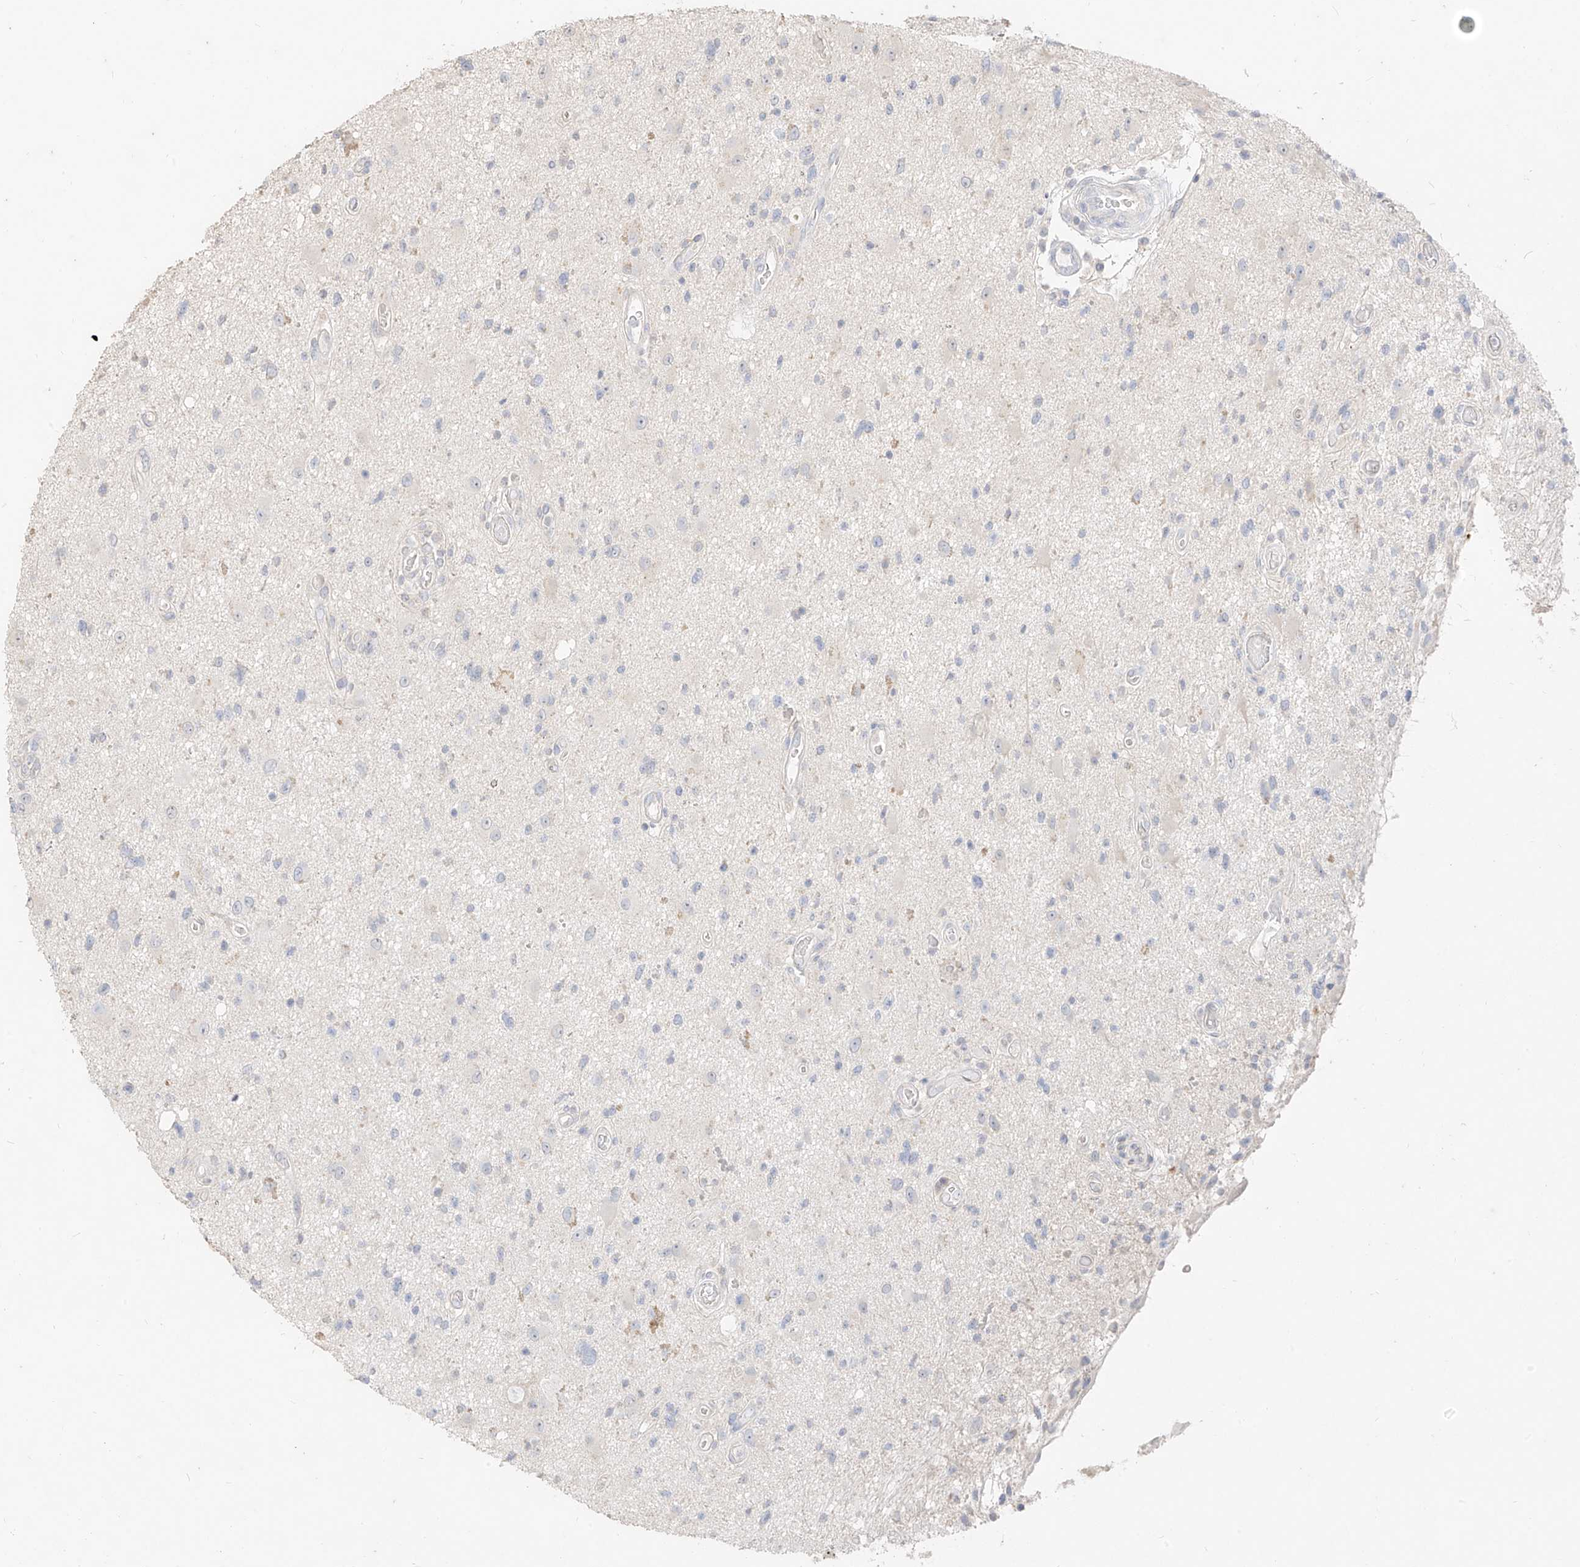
{"staining": {"intensity": "negative", "quantity": "none", "location": "none"}, "tissue": "glioma", "cell_type": "Tumor cells", "image_type": "cancer", "snomed": [{"axis": "morphology", "description": "Glioma, malignant, High grade"}, {"axis": "topography", "description": "Brain"}], "caption": "Malignant glioma (high-grade) was stained to show a protein in brown. There is no significant positivity in tumor cells.", "gene": "ZZEF1", "patient": {"sex": "male", "age": 33}}